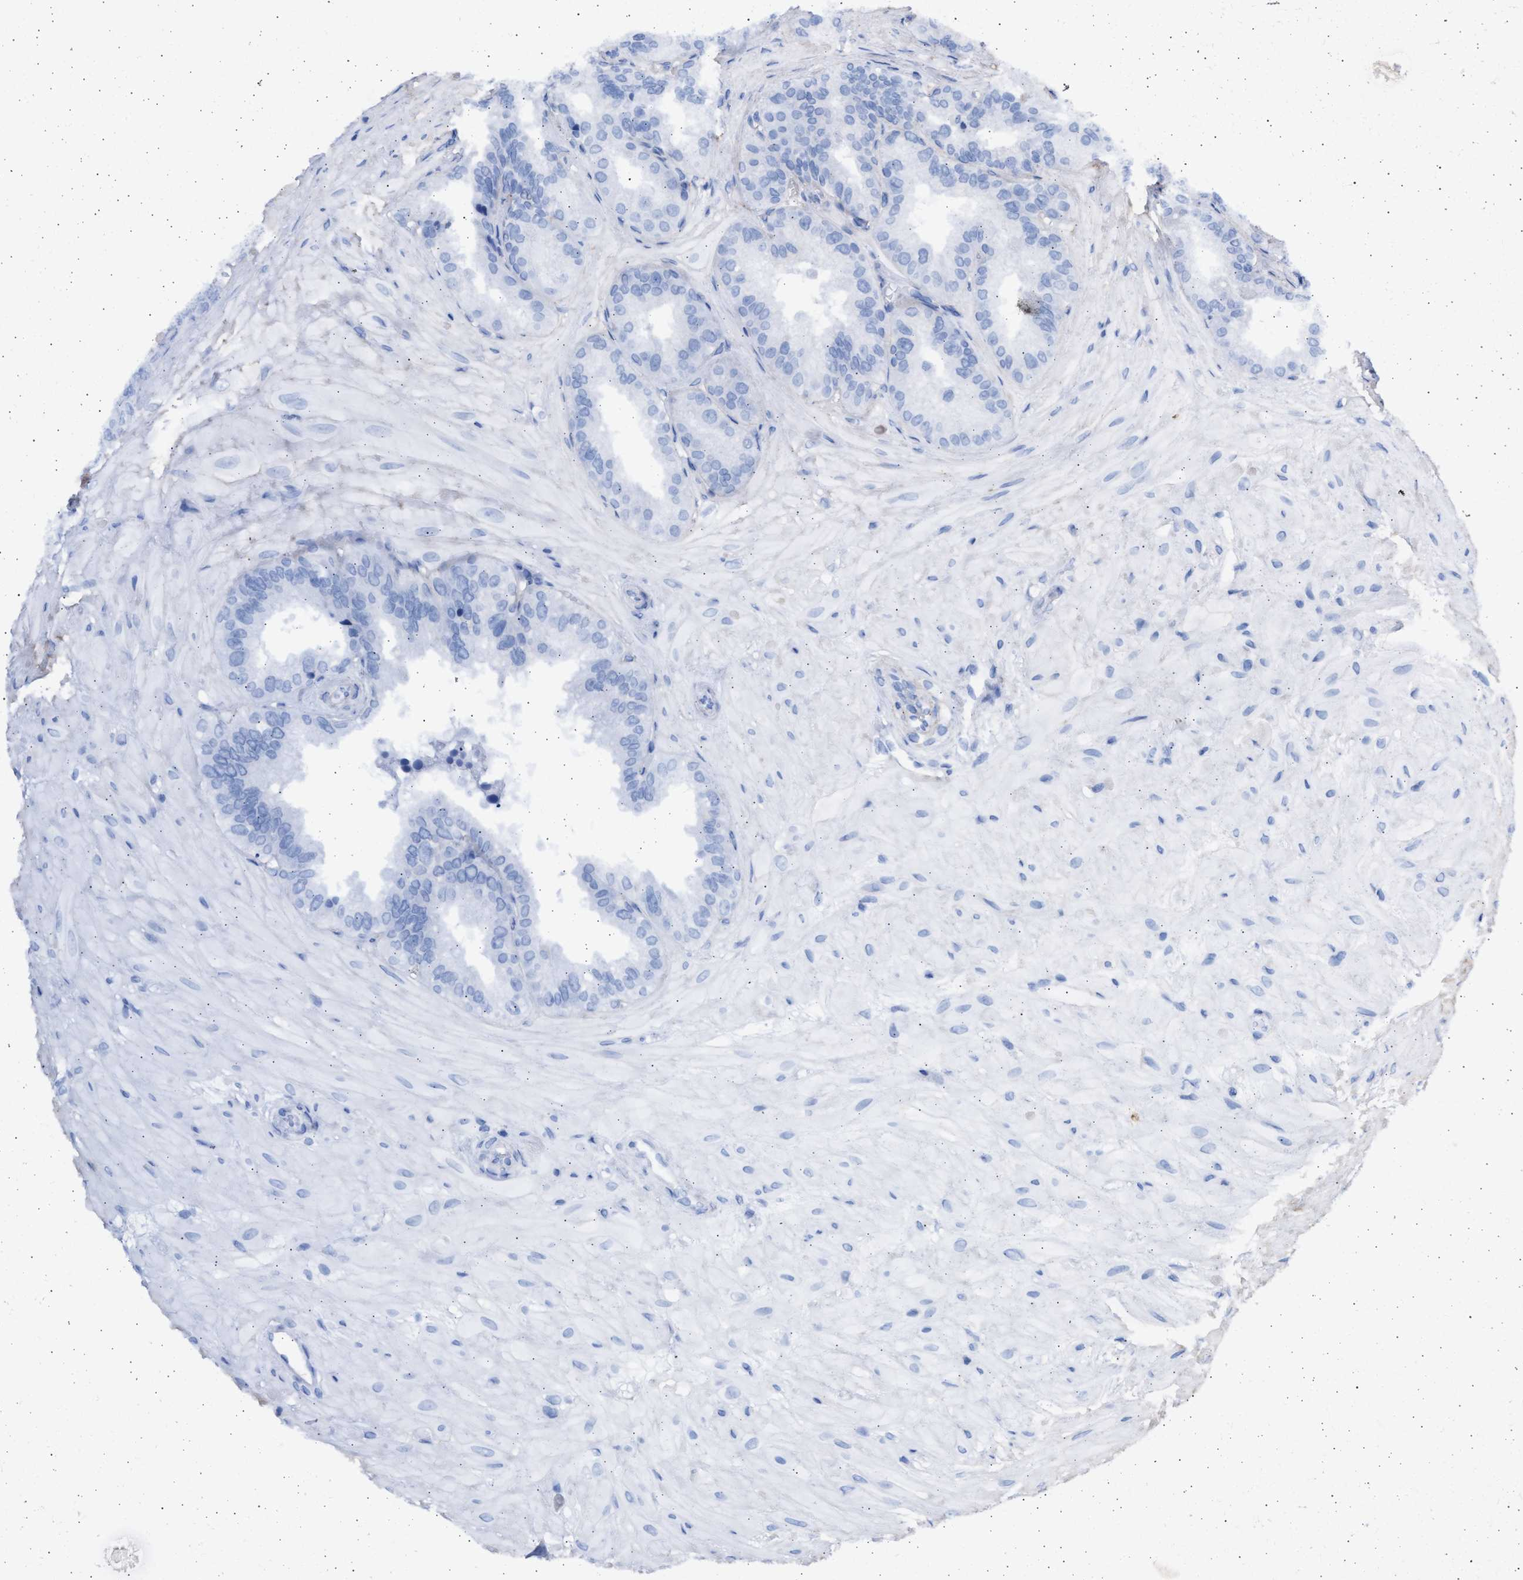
{"staining": {"intensity": "negative", "quantity": "none", "location": "none"}, "tissue": "seminal vesicle", "cell_type": "Glandular cells", "image_type": "normal", "snomed": [{"axis": "morphology", "description": "Normal tissue, NOS"}, {"axis": "topography", "description": "Prostate"}, {"axis": "topography", "description": "Seminal veicle"}], "caption": "Histopathology image shows no protein positivity in glandular cells of benign seminal vesicle. (DAB (3,3'-diaminobenzidine) immunohistochemistry (IHC) visualized using brightfield microscopy, high magnification).", "gene": "NBR1", "patient": {"sex": "male", "age": 51}}